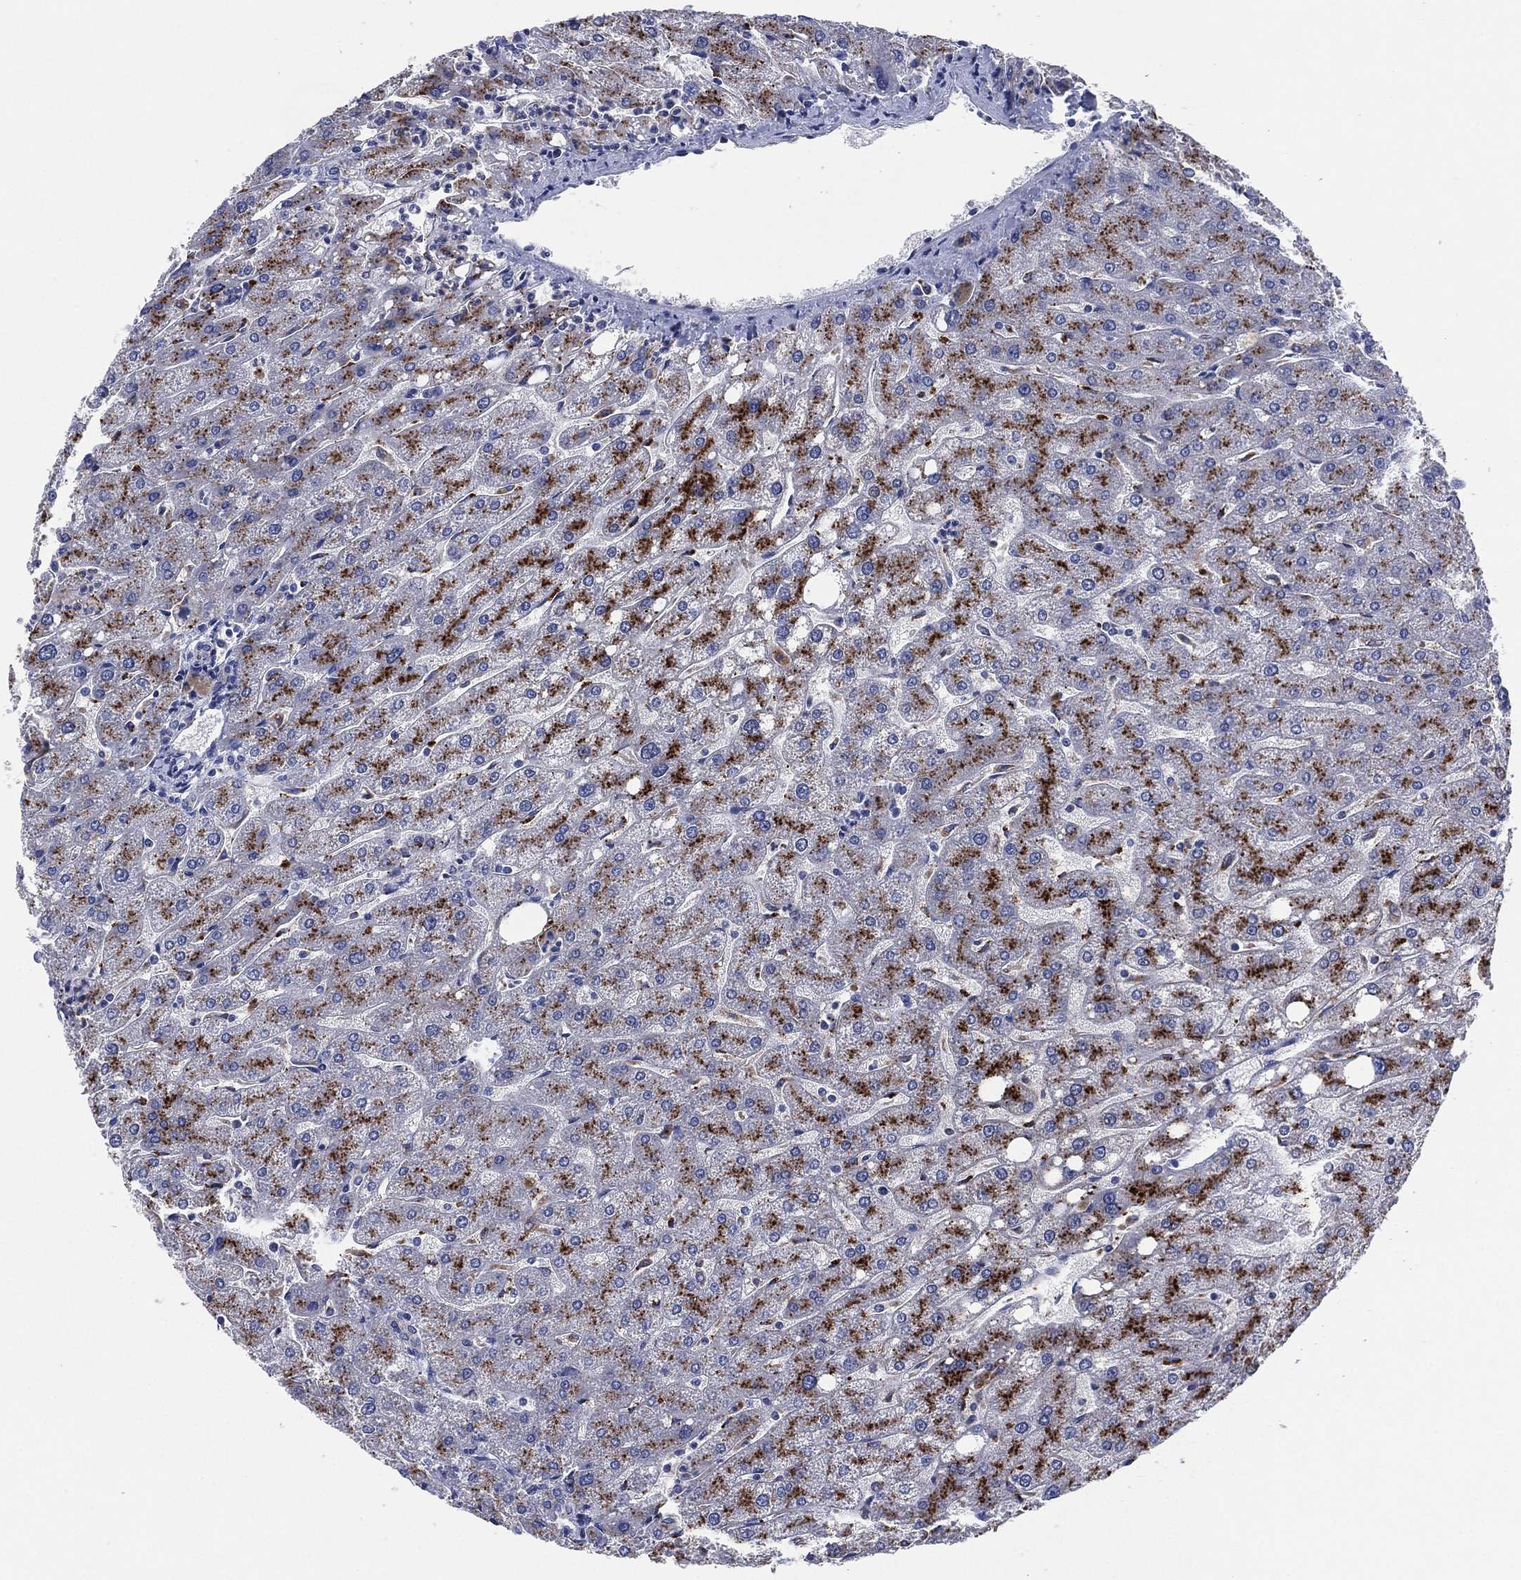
{"staining": {"intensity": "negative", "quantity": "none", "location": "none"}, "tissue": "liver", "cell_type": "Cholangiocytes", "image_type": "normal", "snomed": [{"axis": "morphology", "description": "Normal tissue, NOS"}, {"axis": "topography", "description": "Liver"}], "caption": "High magnification brightfield microscopy of unremarkable liver stained with DAB (3,3'-diaminobenzidine) (brown) and counterstained with hematoxylin (blue): cholangiocytes show no significant expression. (Immunohistochemistry (ihc), brightfield microscopy, high magnification).", "gene": "GALNS", "patient": {"sex": "male", "age": 67}}